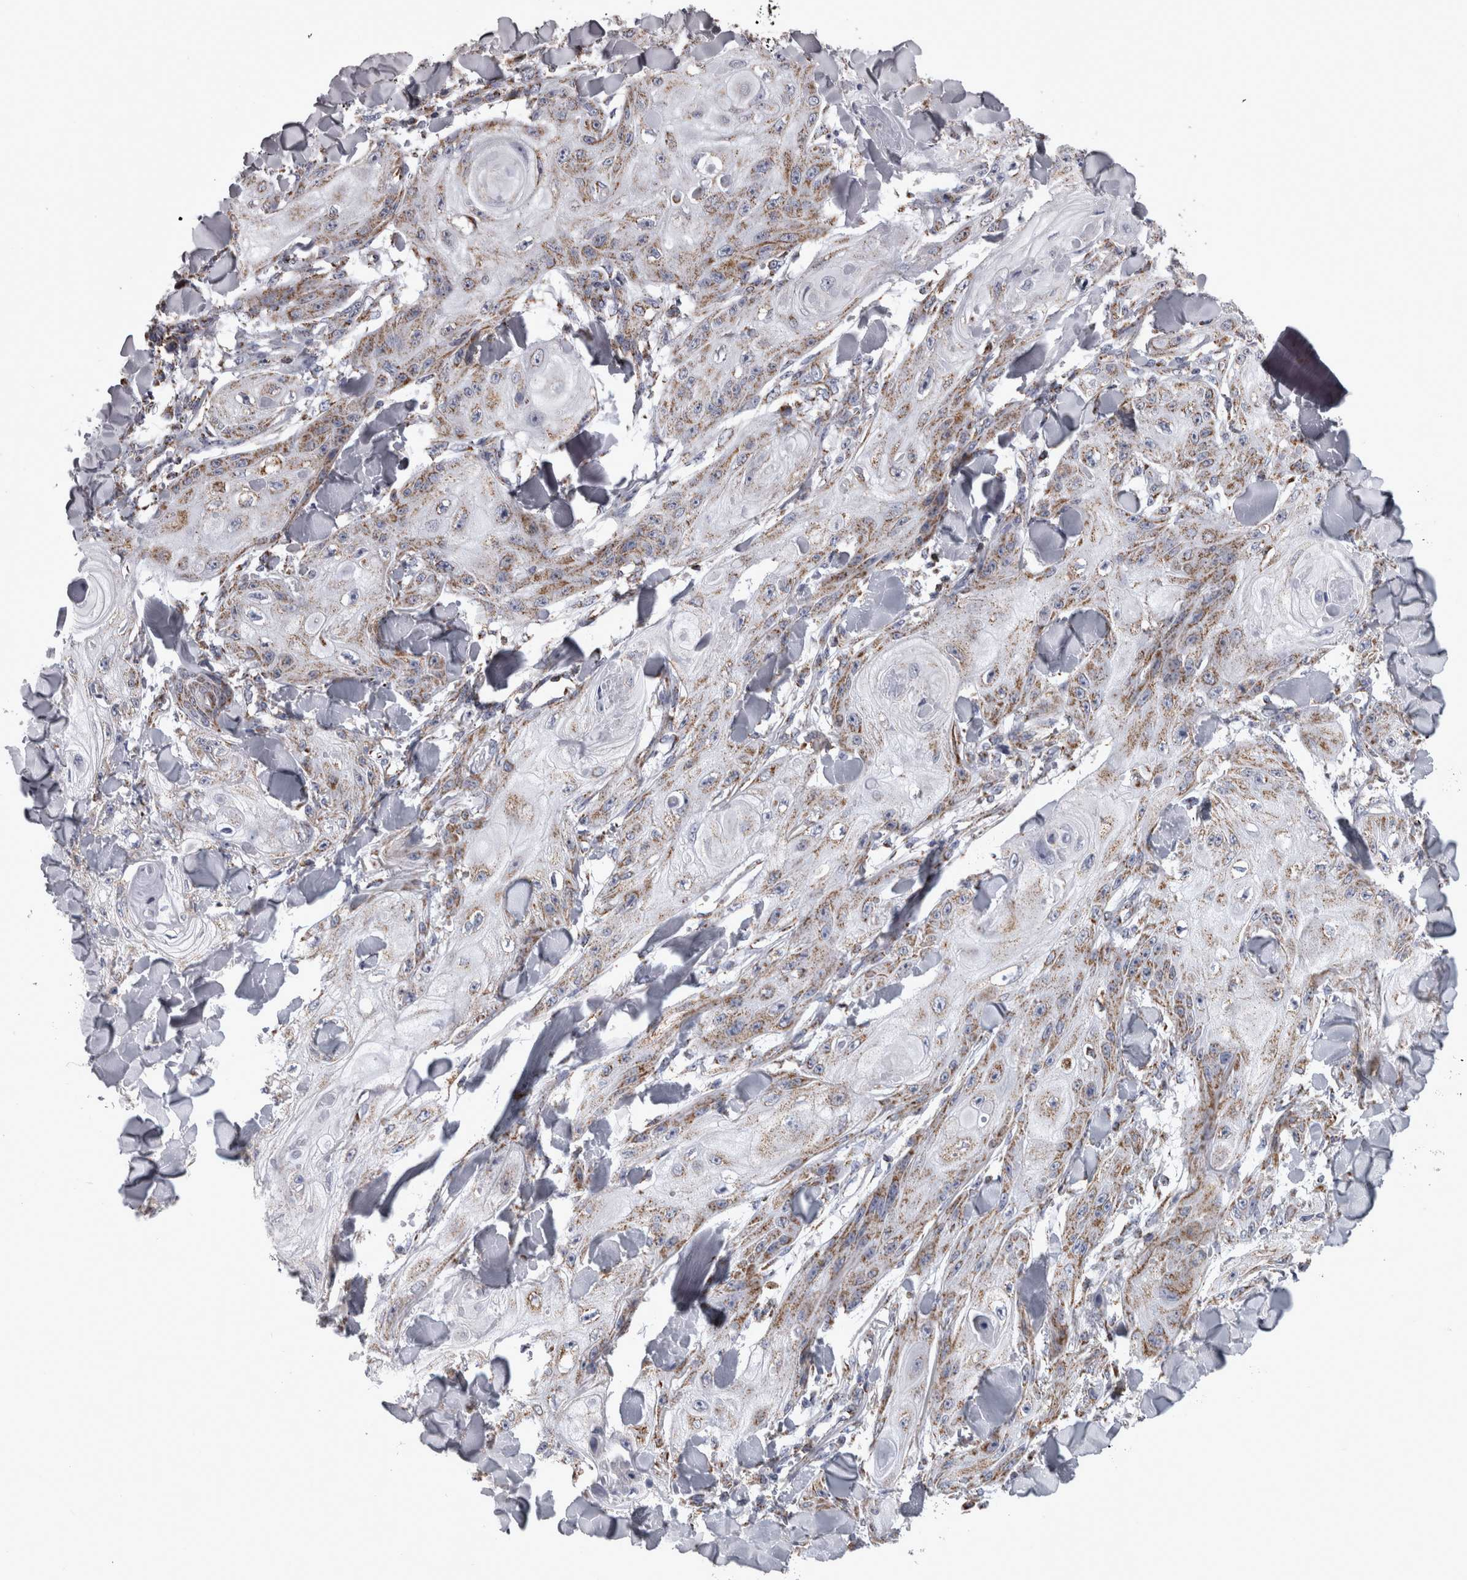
{"staining": {"intensity": "moderate", "quantity": "<25%", "location": "cytoplasmic/membranous"}, "tissue": "skin cancer", "cell_type": "Tumor cells", "image_type": "cancer", "snomed": [{"axis": "morphology", "description": "Squamous cell carcinoma, NOS"}, {"axis": "topography", "description": "Skin"}], "caption": "This photomicrograph reveals immunohistochemistry staining of human skin cancer, with low moderate cytoplasmic/membranous expression in approximately <25% of tumor cells.", "gene": "MDH2", "patient": {"sex": "male", "age": 74}}